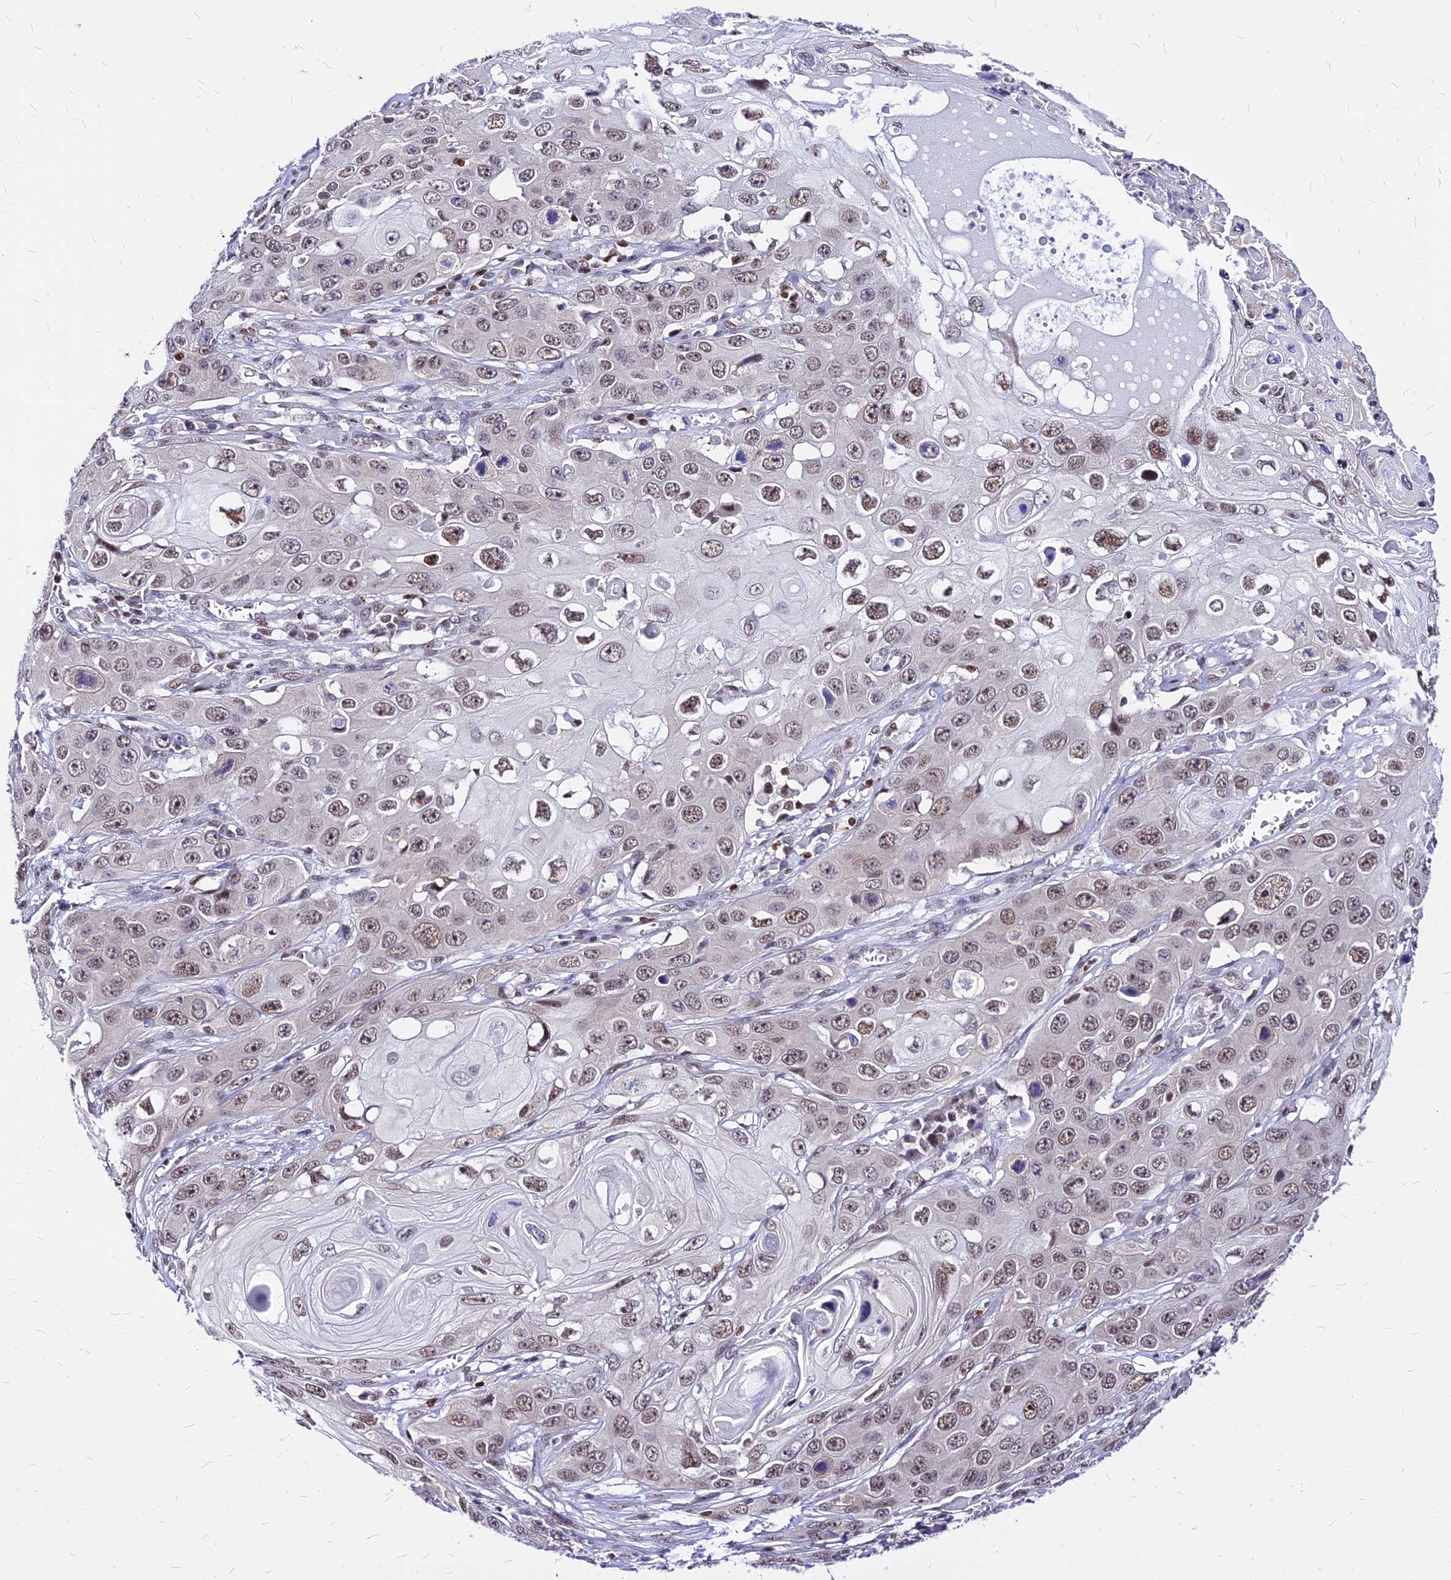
{"staining": {"intensity": "weak", "quantity": ">75%", "location": "nuclear"}, "tissue": "skin cancer", "cell_type": "Tumor cells", "image_type": "cancer", "snomed": [{"axis": "morphology", "description": "Squamous cell carcinoma, NOS"}, {"axis": "topography", "description": "Skin"}], "caption": "A brown stain shows weak nuclear expression of a protein in human skin cancer tumor cells.", "gene": "PAXX", "patient": {"sex": "male", "age": 55}}